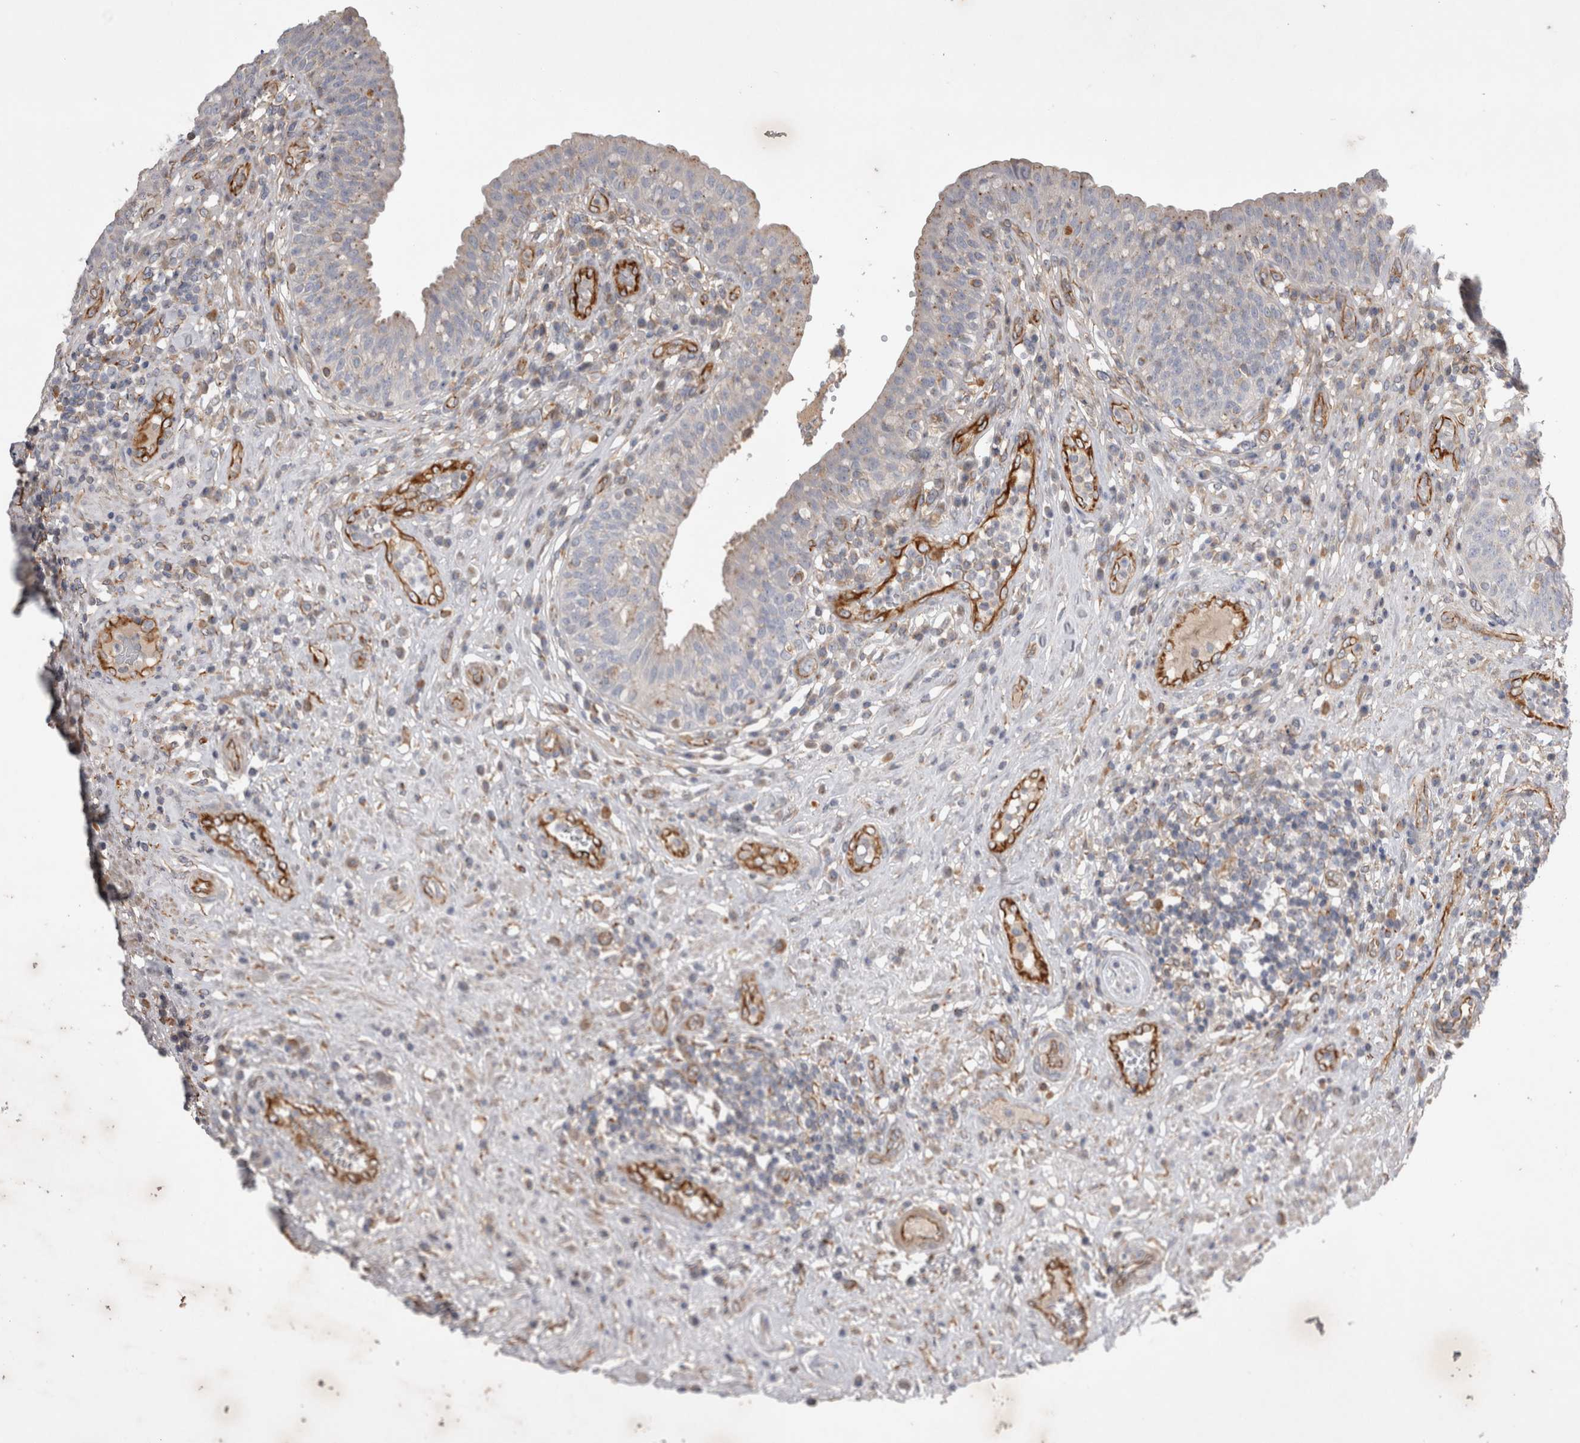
{"staining": {"intensity": "weak", "quantity": "<25%", "location": "cytoplasmic/membranous"}, "tissue": "urinary bladder", "cell_type": "Urothelial cells", "image_type": "normal", "snomed": [{"axis": "morphology", "description": "Normal tissue, NOS"}, {"axis": "topography", "description": "Urinary bladder"}], "caption": "Protein analysis of unremarkable urinary bladder shows no significant expression in urothelial cells. Brightfield microscopy of immunohistochemistry stained with DAB (3,3'-diaminobenzidine) (brown) and hematoxylin (blue), captured at high magnification.", "gene": "STRADB", "patient": {"sex": "female", "age": 62}}